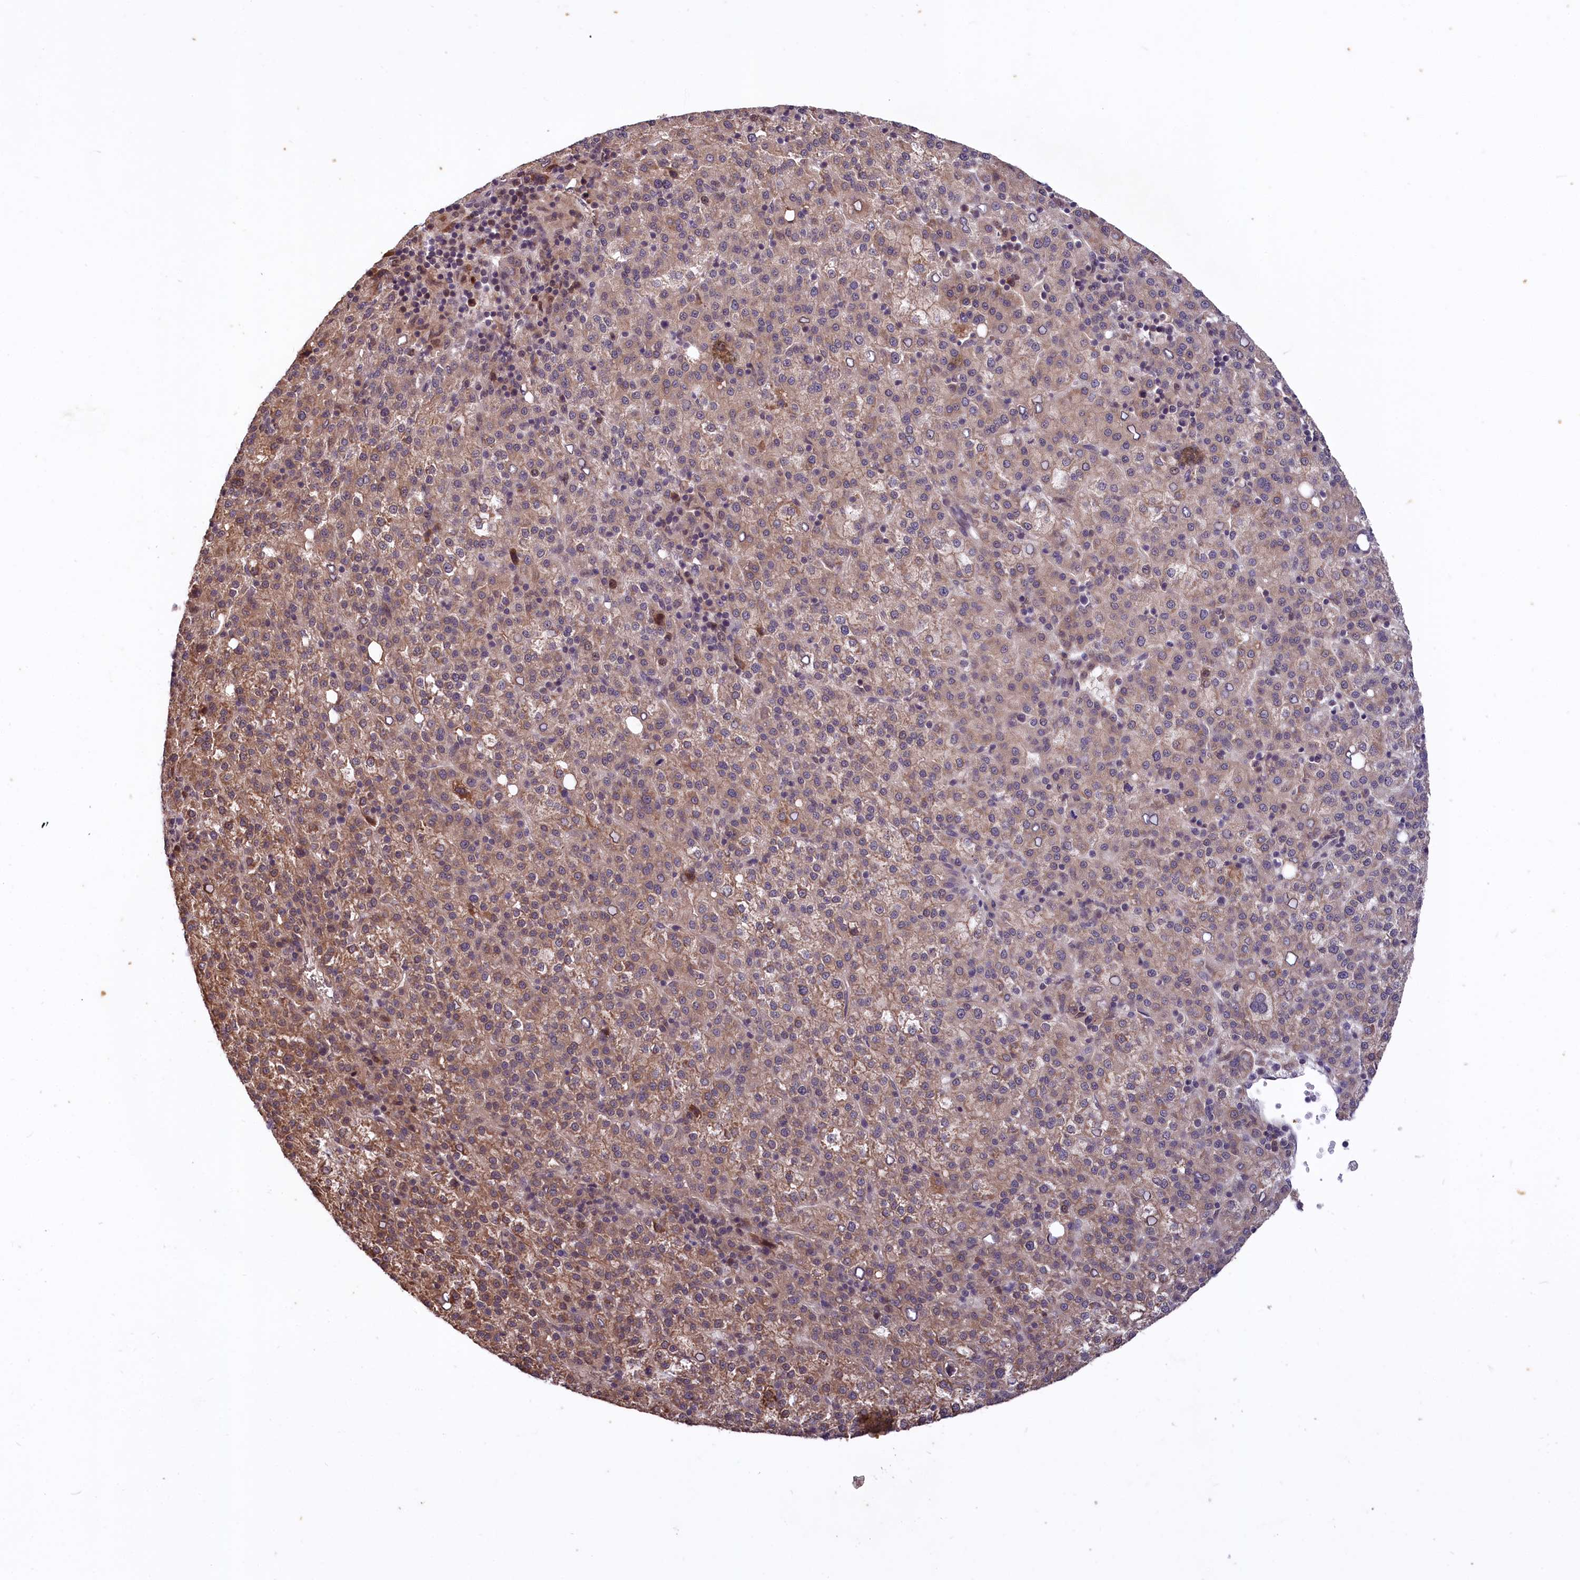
{"staining": {"intensity": "weak", "quantity": "25%-75%", "location": "cytoplasmic/membranous"}, "tissue": "liver cancer", "cell_type": "Tumor cells", "image_type": "cancer", "snomed": [{"axis": "morphology", "description": "Carcinoma, Hepatocellular, NOS"}, {"axis": "topography", "description": "Liver"}], "caption": "The image demonstrates a brown stain indicating the presence of a protein in the cytoplasmic/membranous of tumor cells in liver cancer (hepatocellular carcinoma). (brown staining indicates protein expression, while blue staining denotes nuclei).", "gene": "UBE3A", "patient": {"sex": "female", "age": 58}}